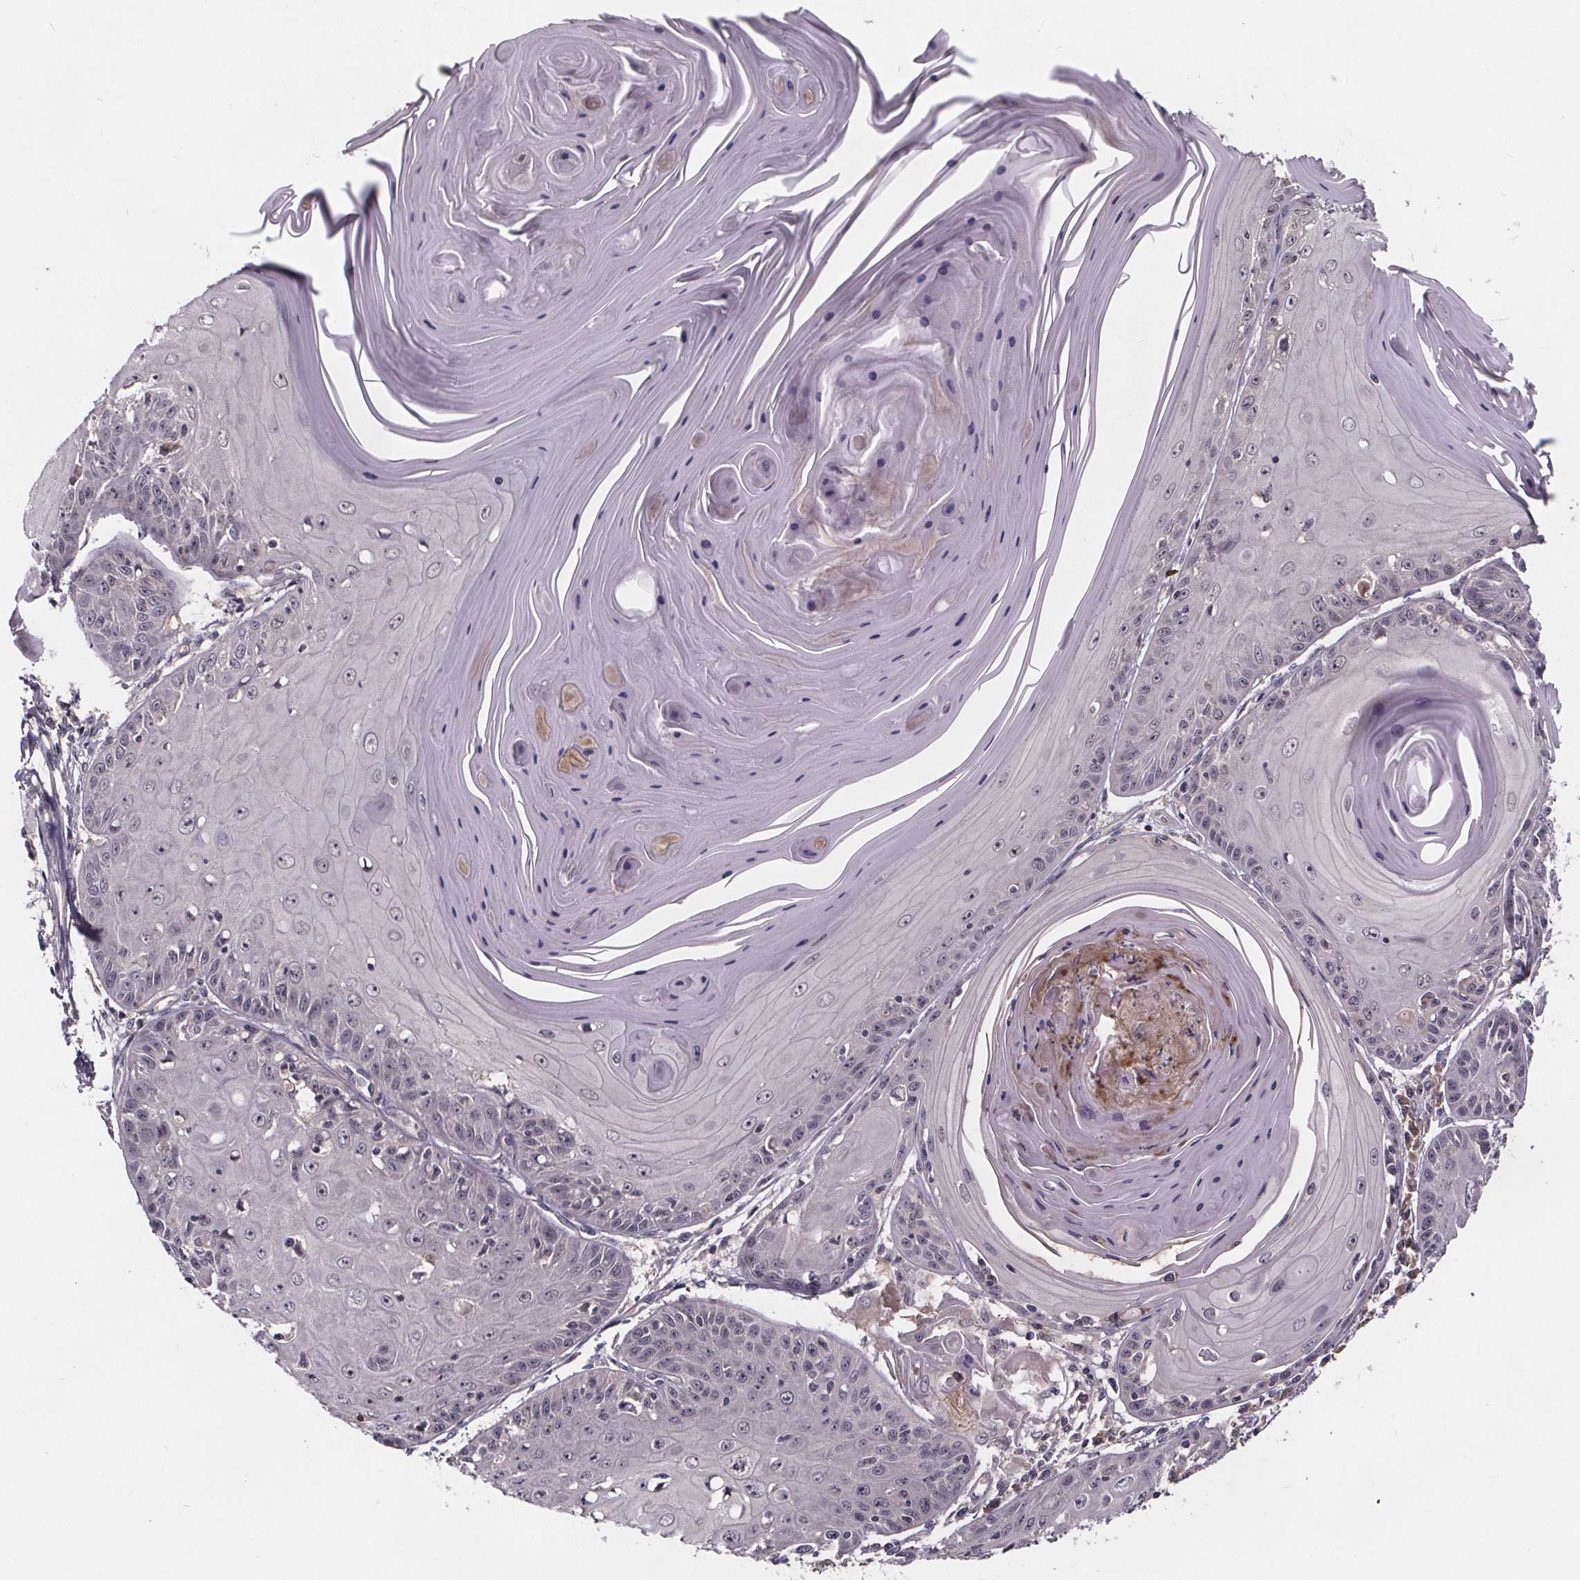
{"staining": {"intensity": "negative", "quantity": "none", "location": "none"}, "tissue": "skin cancer", "cell_type": "Tumor cells", "image_type": "cancer", "snomed": [{"axis": "morphology", "description": "Squamous cell carcinoma, NOS"}, {"axis": "topography", "description": "Skin"}, {"axis": "topography", "description": "Vulva"}], "caption": "This is an immunohistochemistry micrograph of human skin cancer. There is no expression in tumor cells.", "gene": "SMIM1", "patient": {"sex": "female", "age": 85}}